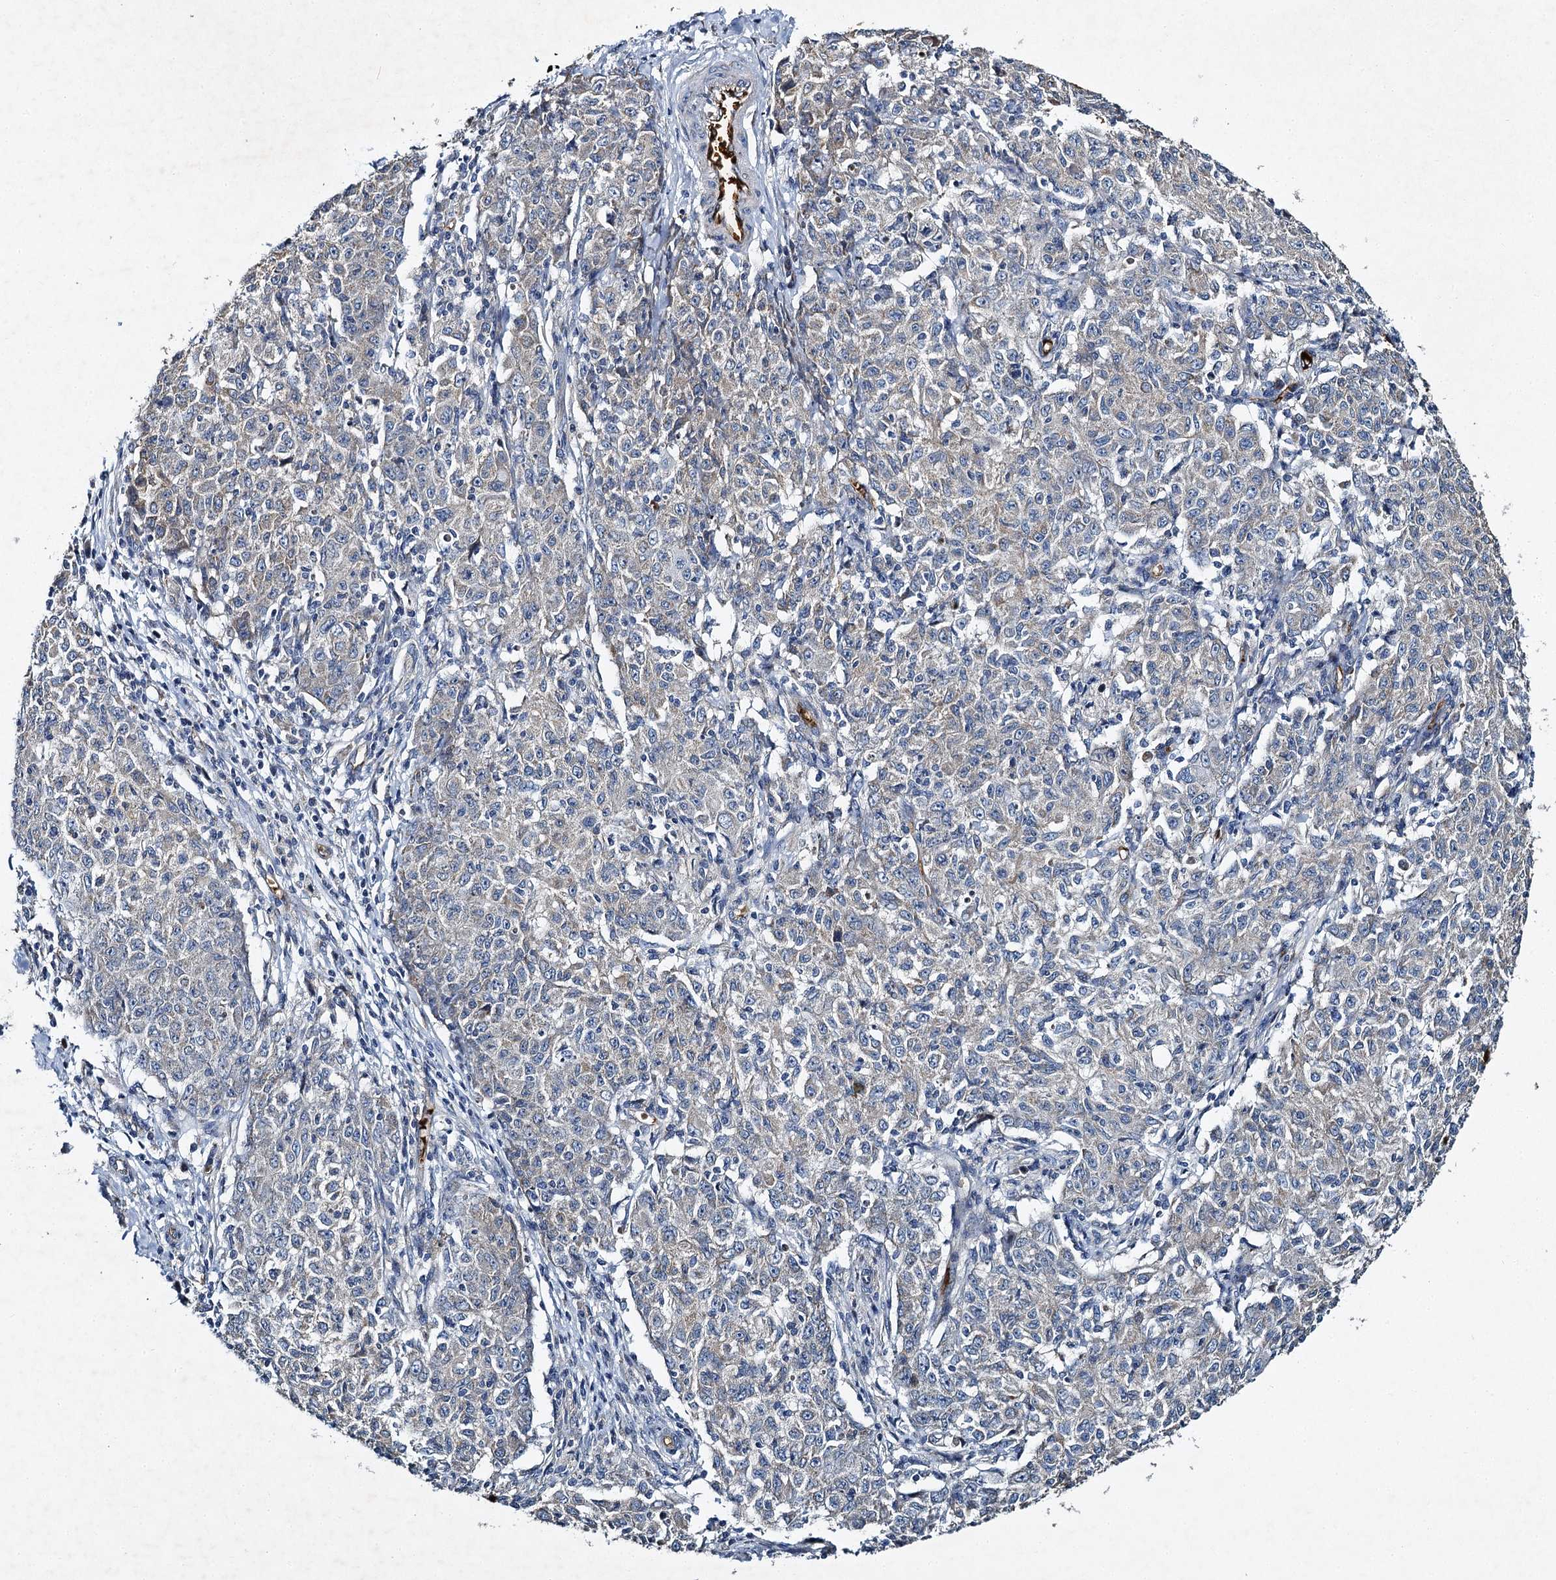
{"staining": {"intensity": "negative", "quantity": "none", "location": "none"}, "tissue": "ovarian cancer", "cell_type": "Tumor cells", "image_type": "cancer", "snomed": [{"axis": "morphology", "description": "Carcinoma, endometroid"}, {"axis": "topography", "description": "Ovary"}], "caption": "DAB immunohistochemical staining of endometroid carcinoma (ovarian) displays no significant staining in tumor cells.", "gene": "BCS1L", "patient": {"sex": "female", "age": 42}}